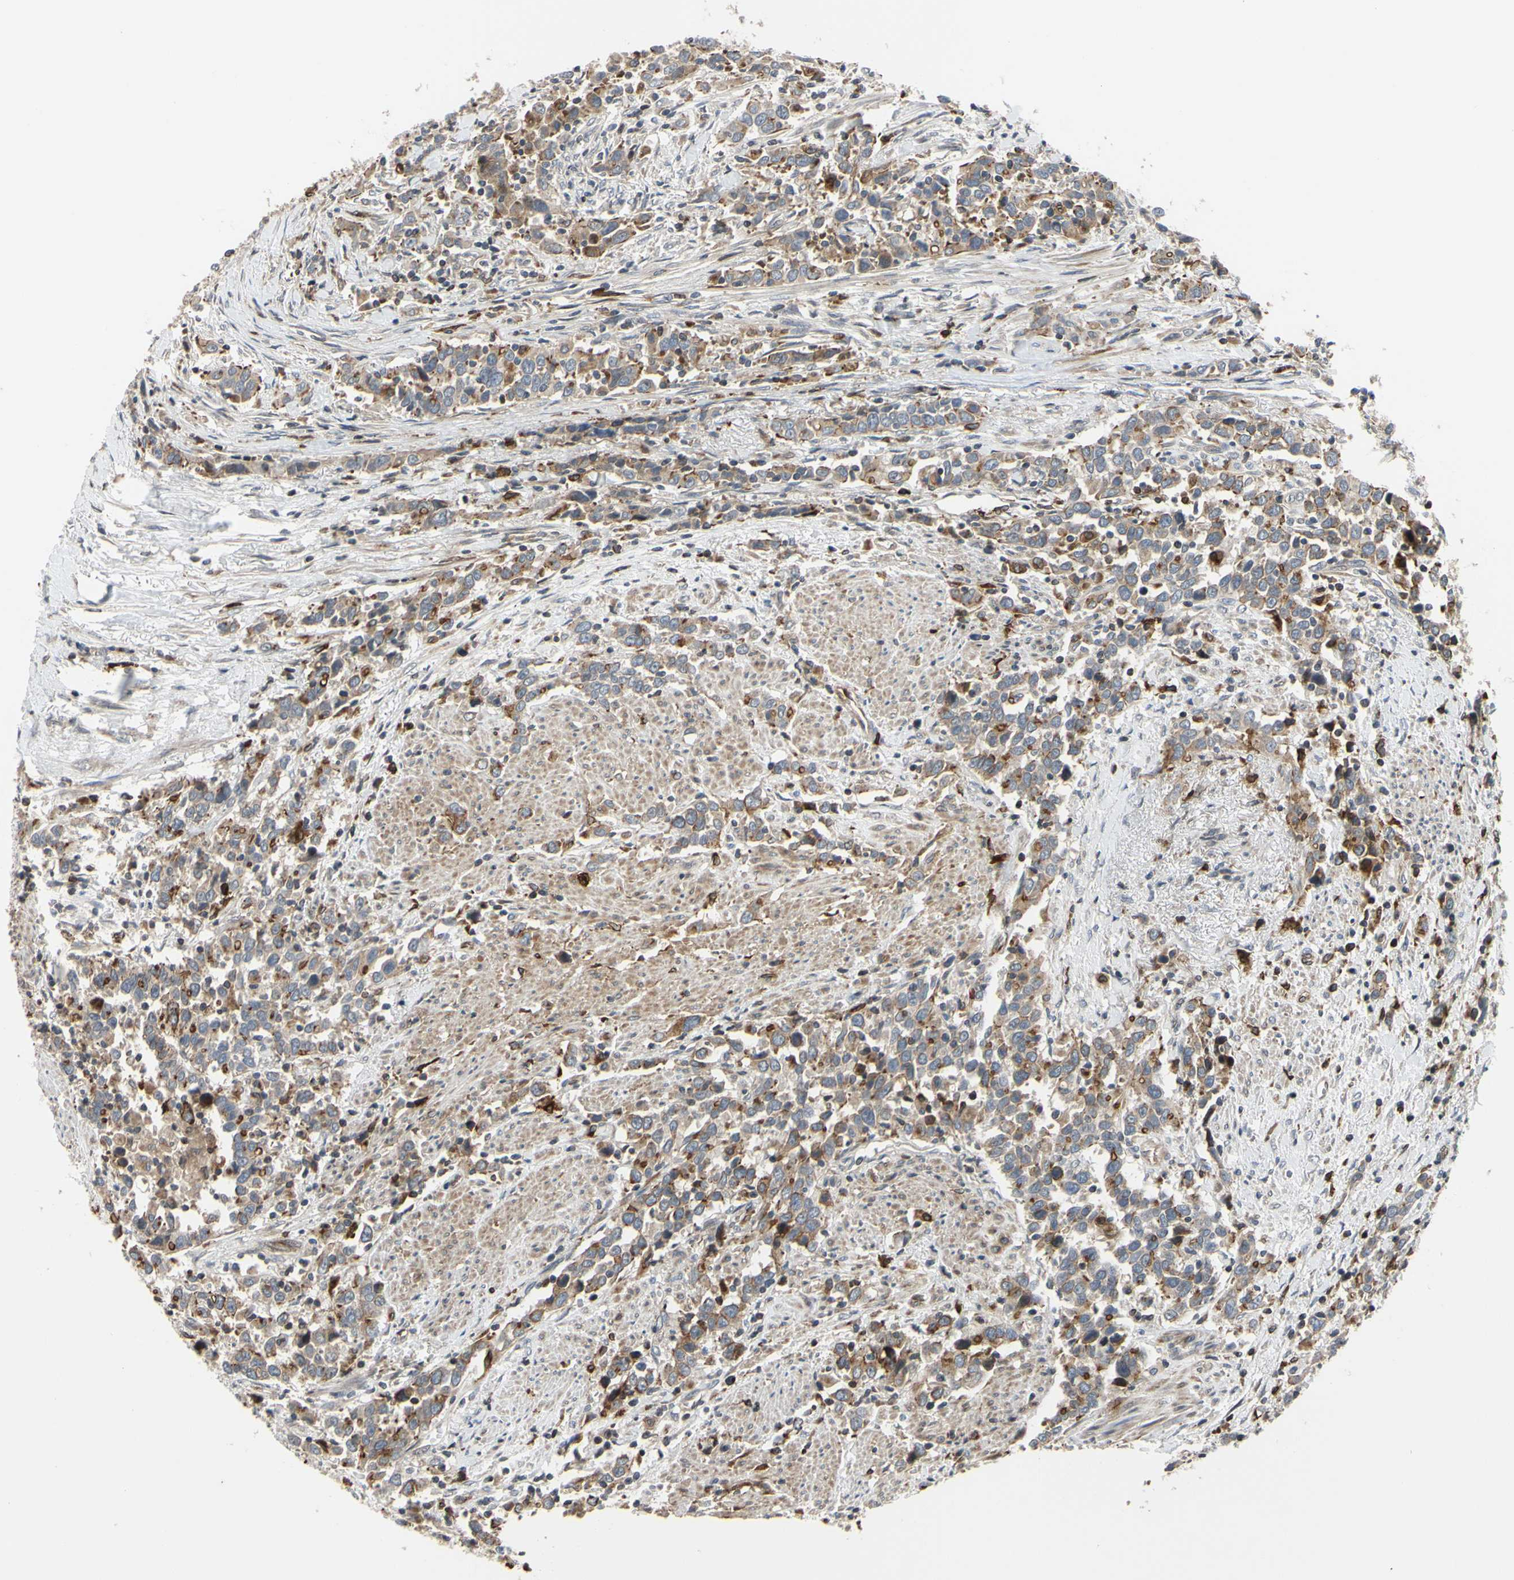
{"staining": {"intensity": "weak", "quantity": ">75%", "location": "cytoplasmic/membranous"}, "tissue": "urothelial cancer", "cell_type": "Tumor cells", "image_type": "cancer", "snomed": [{"axis": "morphology", "description": "Urothelial carcinoma, High grade"}, {"axis": "topography", "description": "Urinary bladder"}], "caption": "Immunohistochemical staining of high-grade urothelial carcinoma demonstrates weak cytoplasmic/membranous protein positivity in approximately >75% of tumor cells.", "gene": "PLXNA2", "patient": {"sex": "male", "age": 61}}